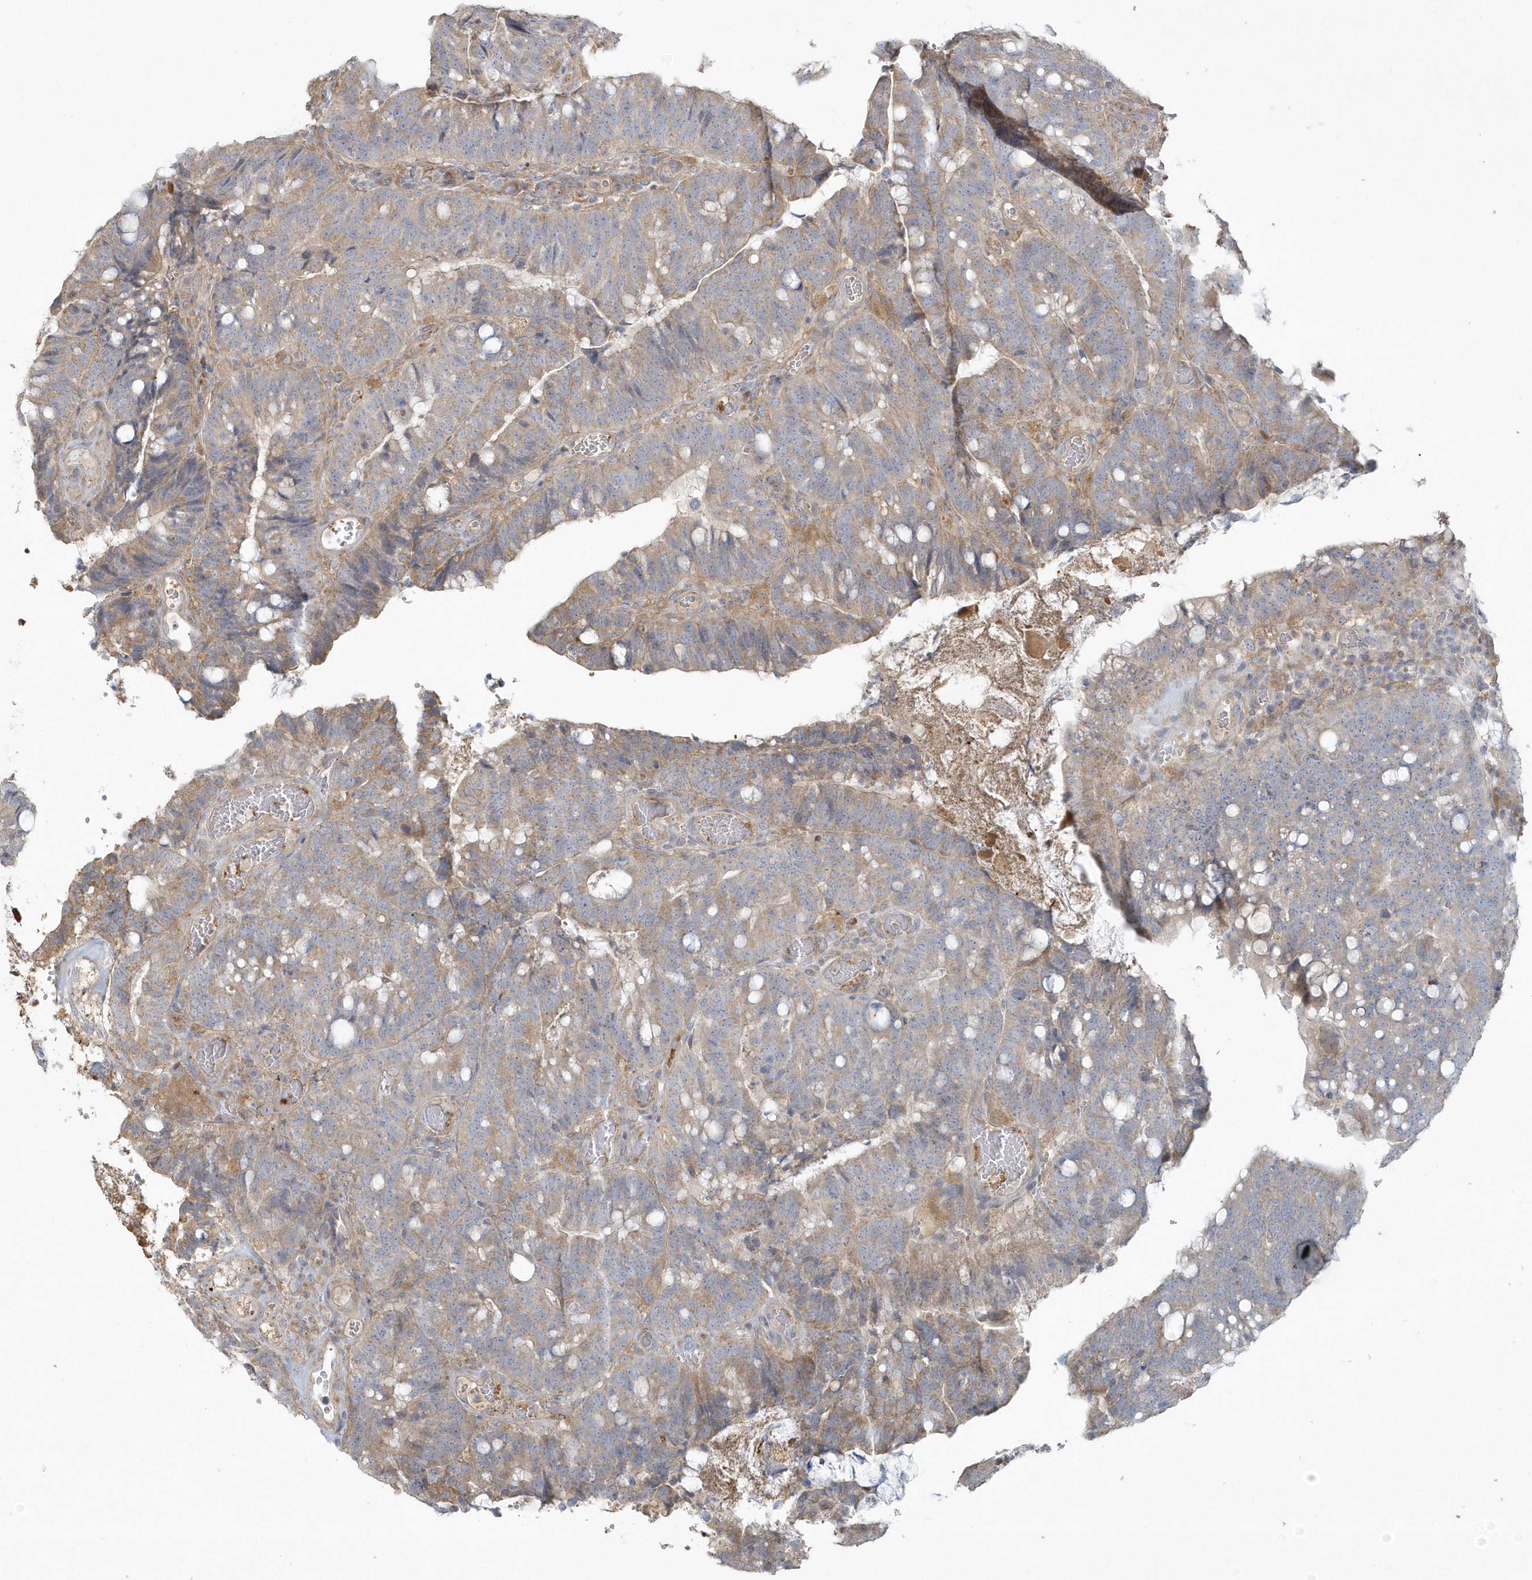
{"staining": {"intensity": "weak", "quantity": ">75%", "location": "cytoplasmic/membranous"}, "tissue": "colorectal cancer", "cell_type": "Tumor cells", "image_type": "cancer", "snomed": [{"axis": "morphology", "description": "Adenocarcinoma, NOS"}, {"axis": "topography", "description": "Colon"}], "caption": "Brown immunohistochemical staining in human adenocarcinoma (colorectal) demonstrates weak cytoplasmic/membranous expression in approximately >75% of tumor cells.", "gene": "BLTP3A", "patient": {"sex": "female", "age": 66}}